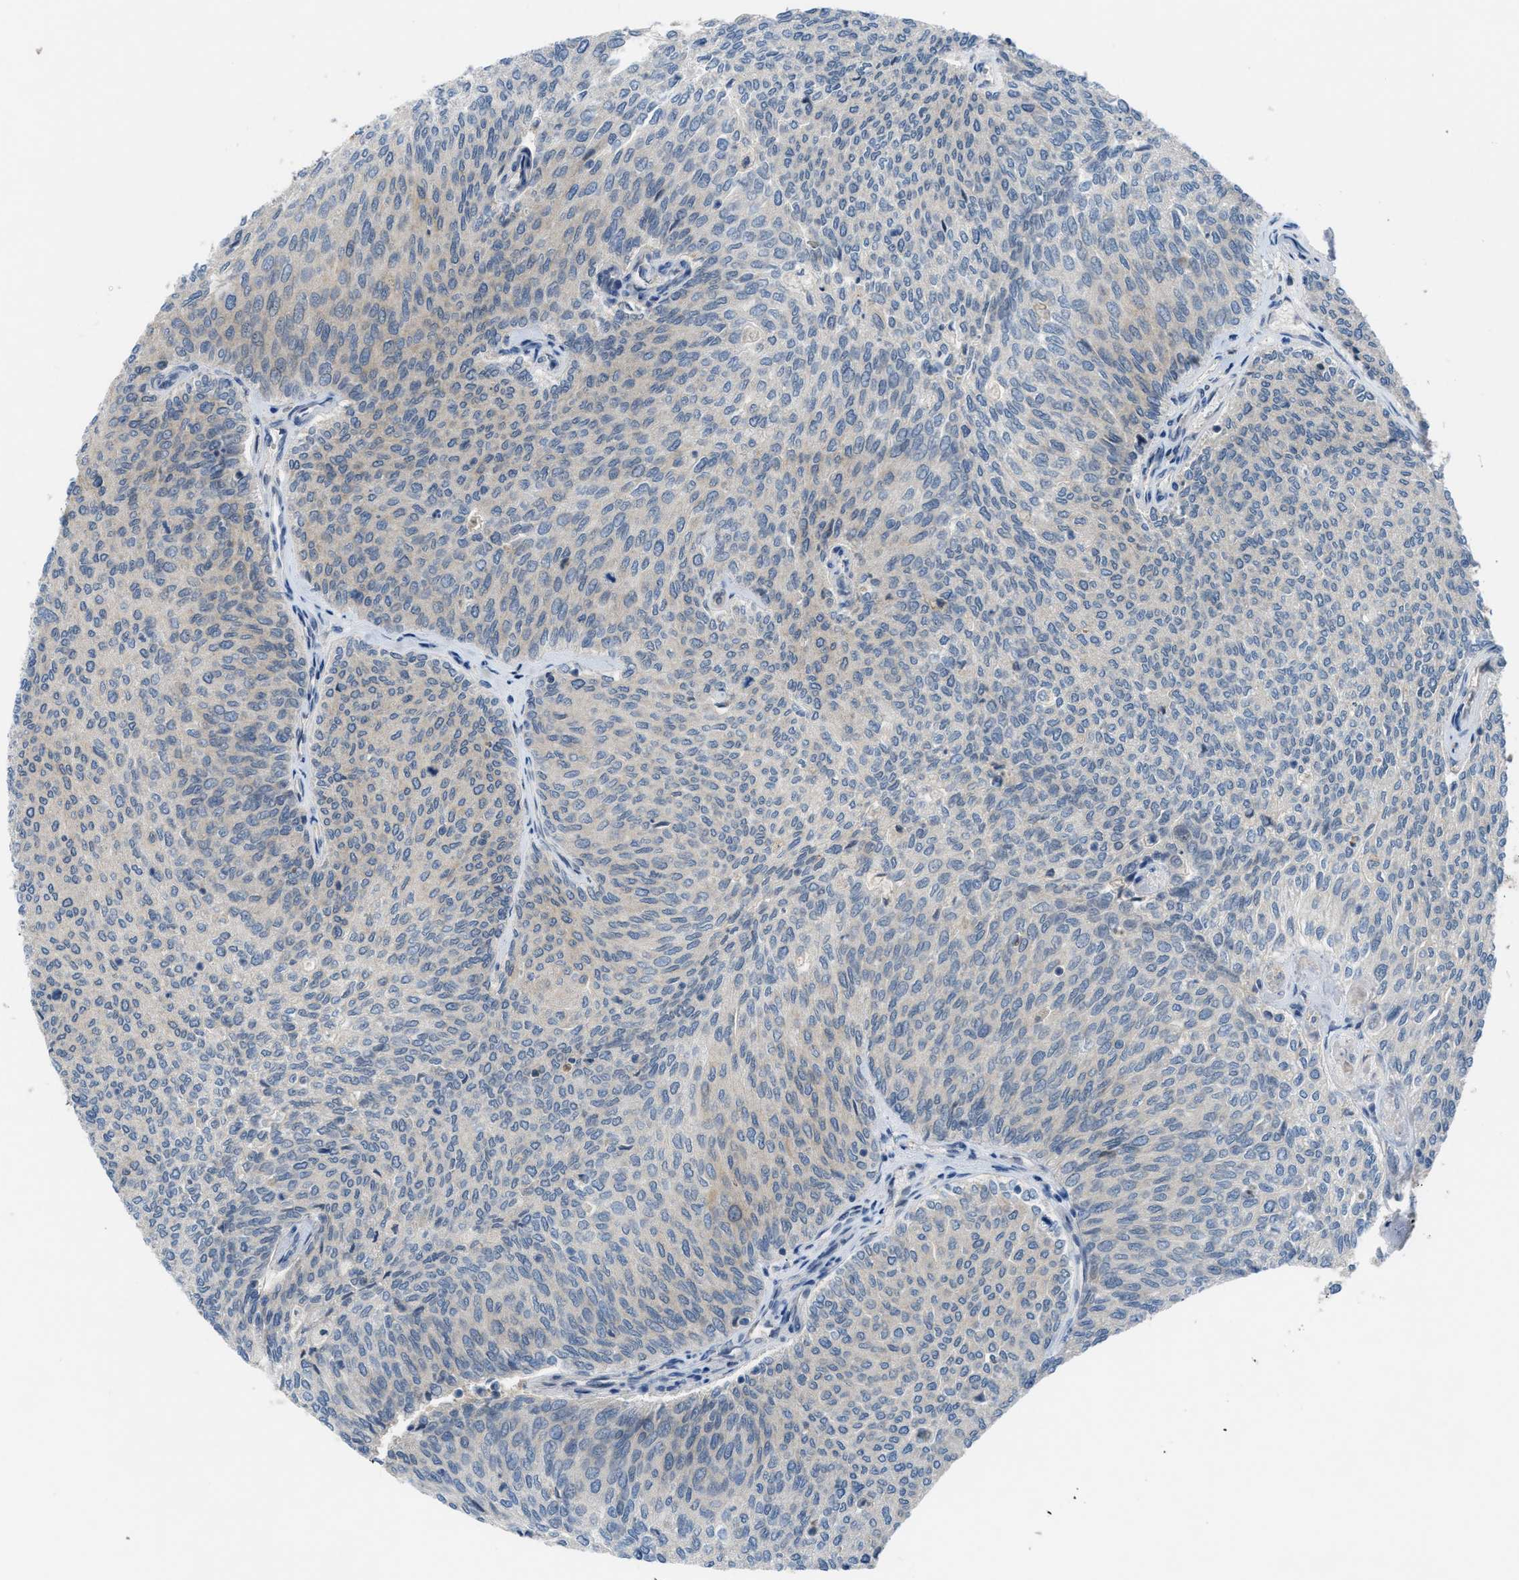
{"staining": {"intensity": "negative", "quantity": "none", "location": "none"}, "tissue": "urothelial cancer", "cell_type": "Tumor cells", "image_type": "cancer", "snomed": [{"axis": "morphology", "description": "Urothelial carcinoma, Low grade"}, {"axis": "topography", "description": "Urinary bladder"}], "caption": "High power microscopy photomicrograph of an immunohistochemistry (IHC) photomicrograph of urothelial carcinoma (low-grade), revealing no significant staining in tumor cells.", "gene": "BAZ2B", "patient": {"sex": "female", "age": 79}}